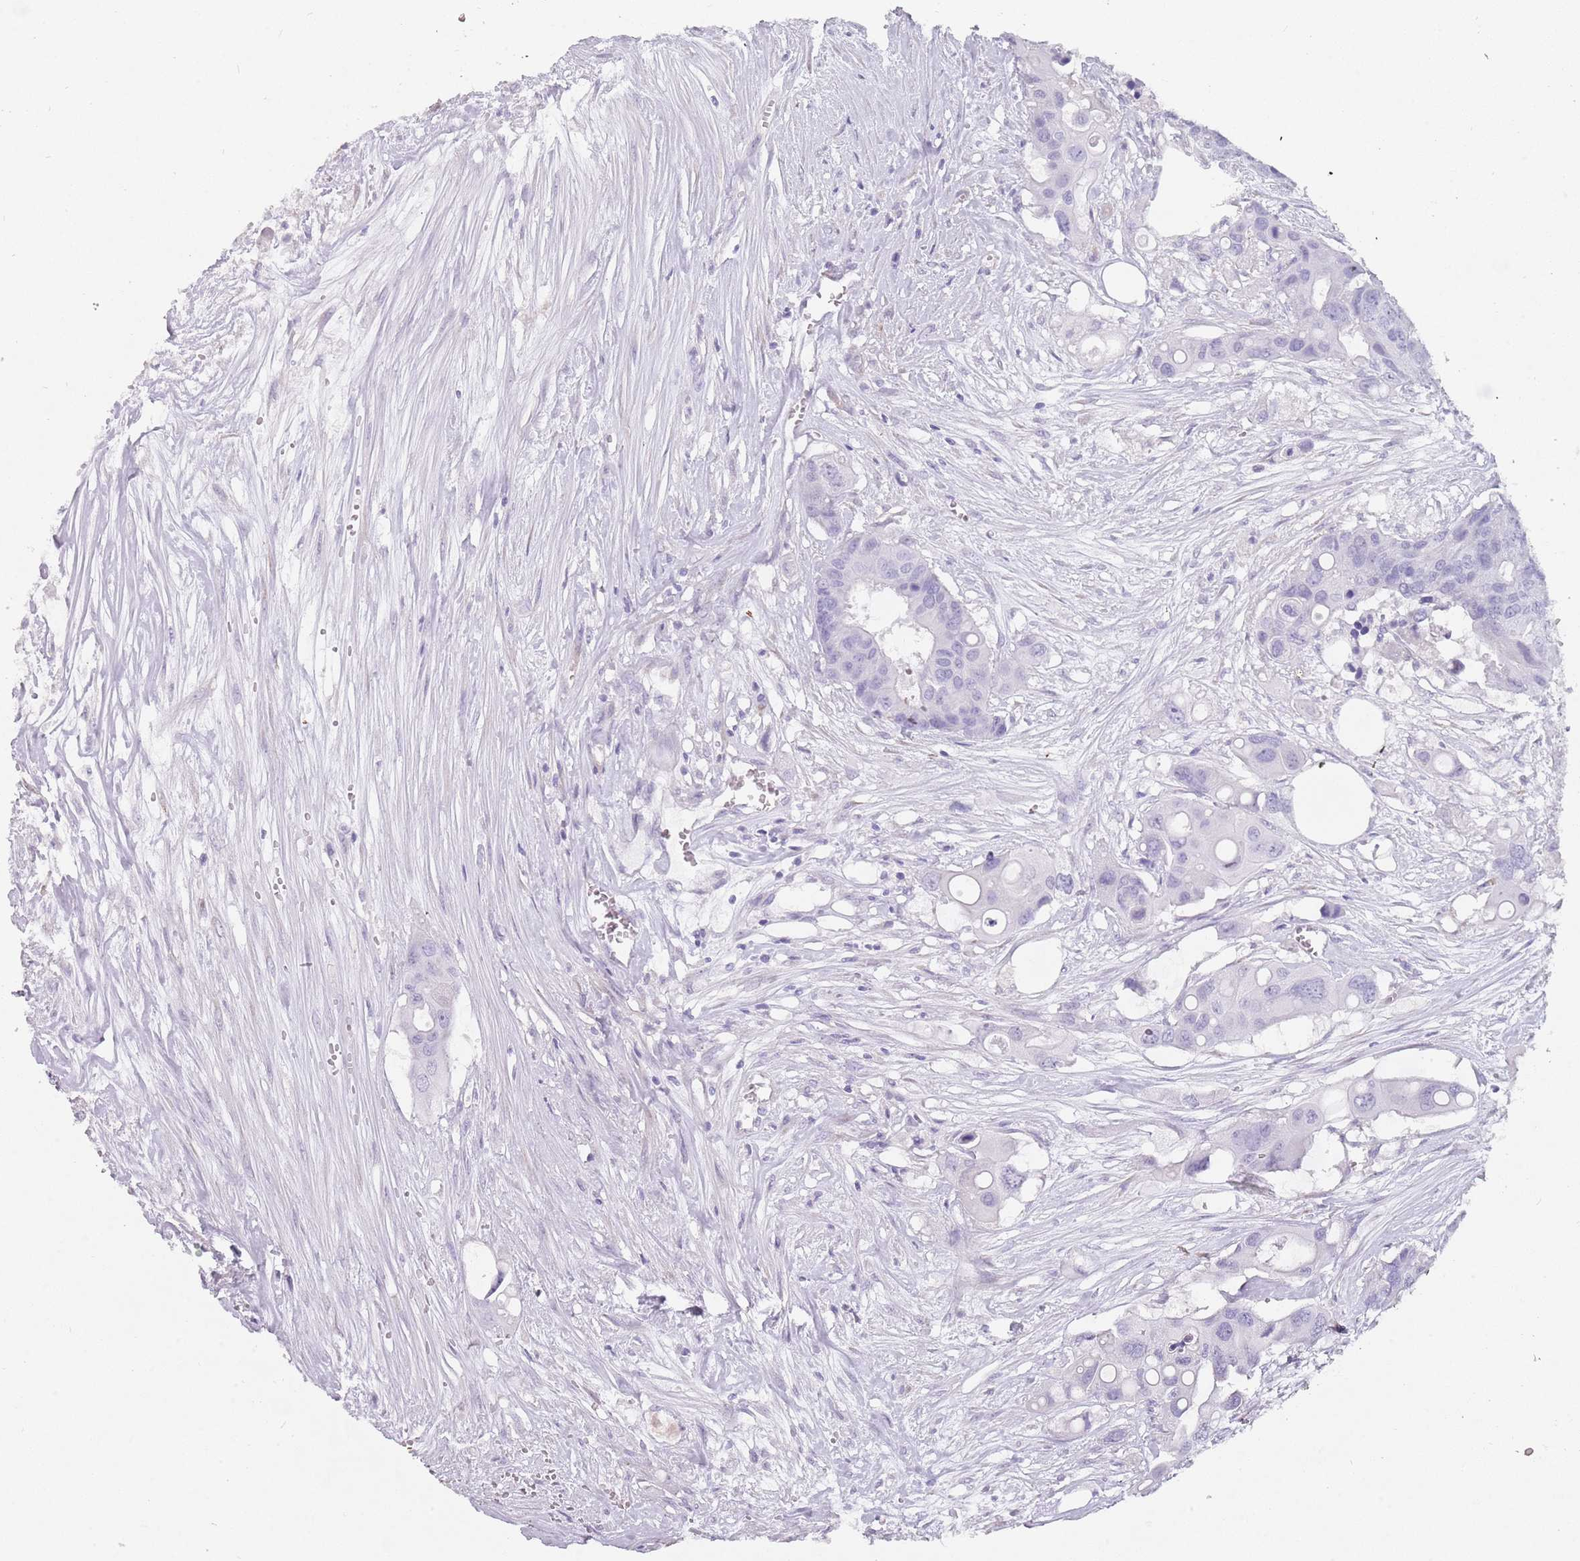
{"staining": {"intensity": "negative", "quantity": "none", "location": "none"}, "tissue": "colorectal cancer", "cell_type": "Tumor cells", "image_type": "cancer", "snomed": [{"axis": "morphology", "description": "Adenocarcinoma, NOS"}, {"axis": "topography", "description": "Colon"}], "caption": "Immunohistochemistry of adenocarcinoma (colorectal) demonstrates no positivity in tumor cells. (DAB (3,3'-diaminobenzidine) immunohistochemistry (IHC) with hematoxylin counter stain).", "gene": "DDX4", "patient": {"sex": "male", "age": 77}}